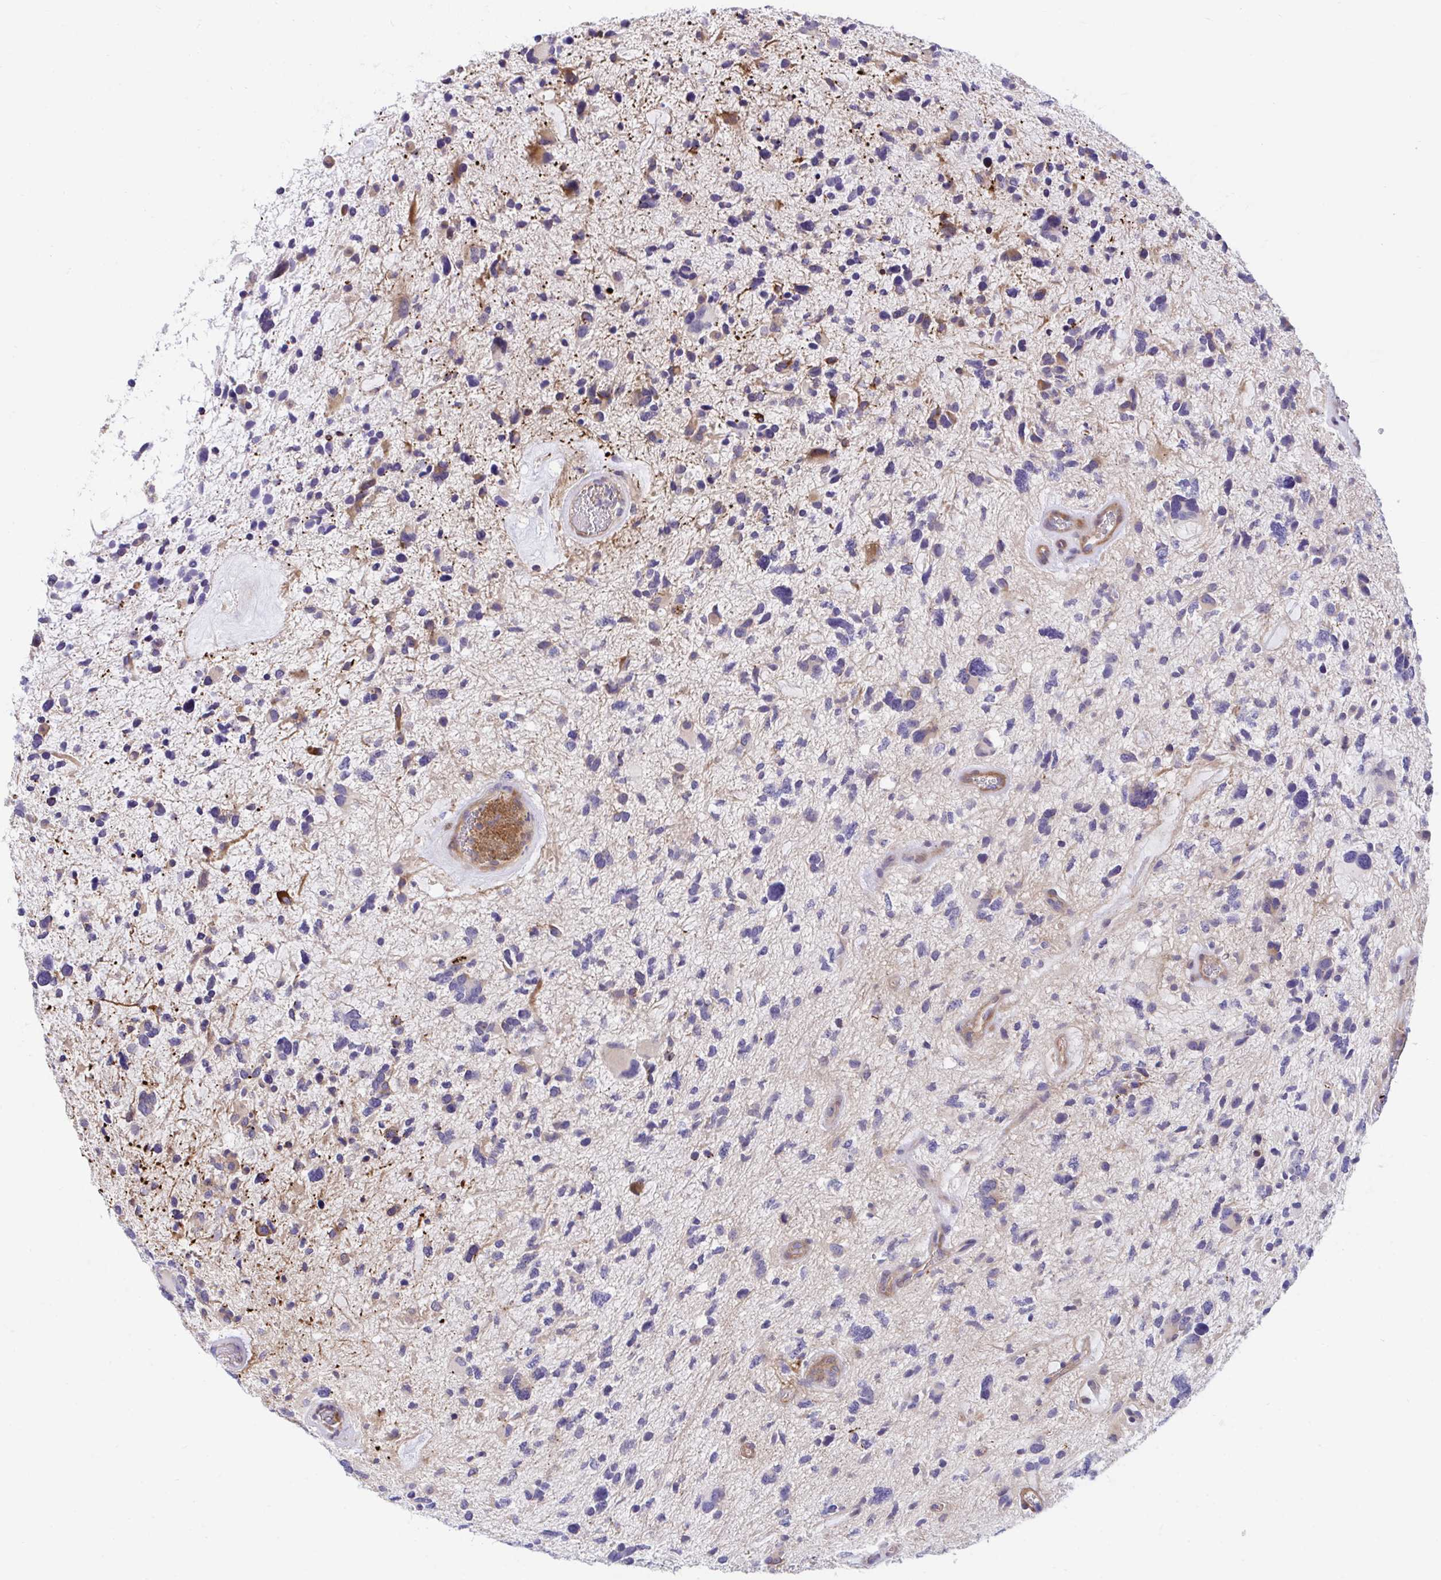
{"staining": {"intensity": "moderate", "quantity": "<25%", "location": "cytoplasmic/membranous"}, "tissue": "glioma", "cell_type": "Tumor cells", "image_type": "cancer", "snomed": [{"axis": "morphology", "description": "Glioma, malignant, High grade"}, {"axis": "topography", "description": "Brain"}], "caption": "An image showing moderate cytoplasmic/membranous positivity in about <25% of tumor cells in glioma, as visualized by brown immunohistochemical staining.", "gene": "PPIH", "patient": {"sex": "female", "age": 11}}